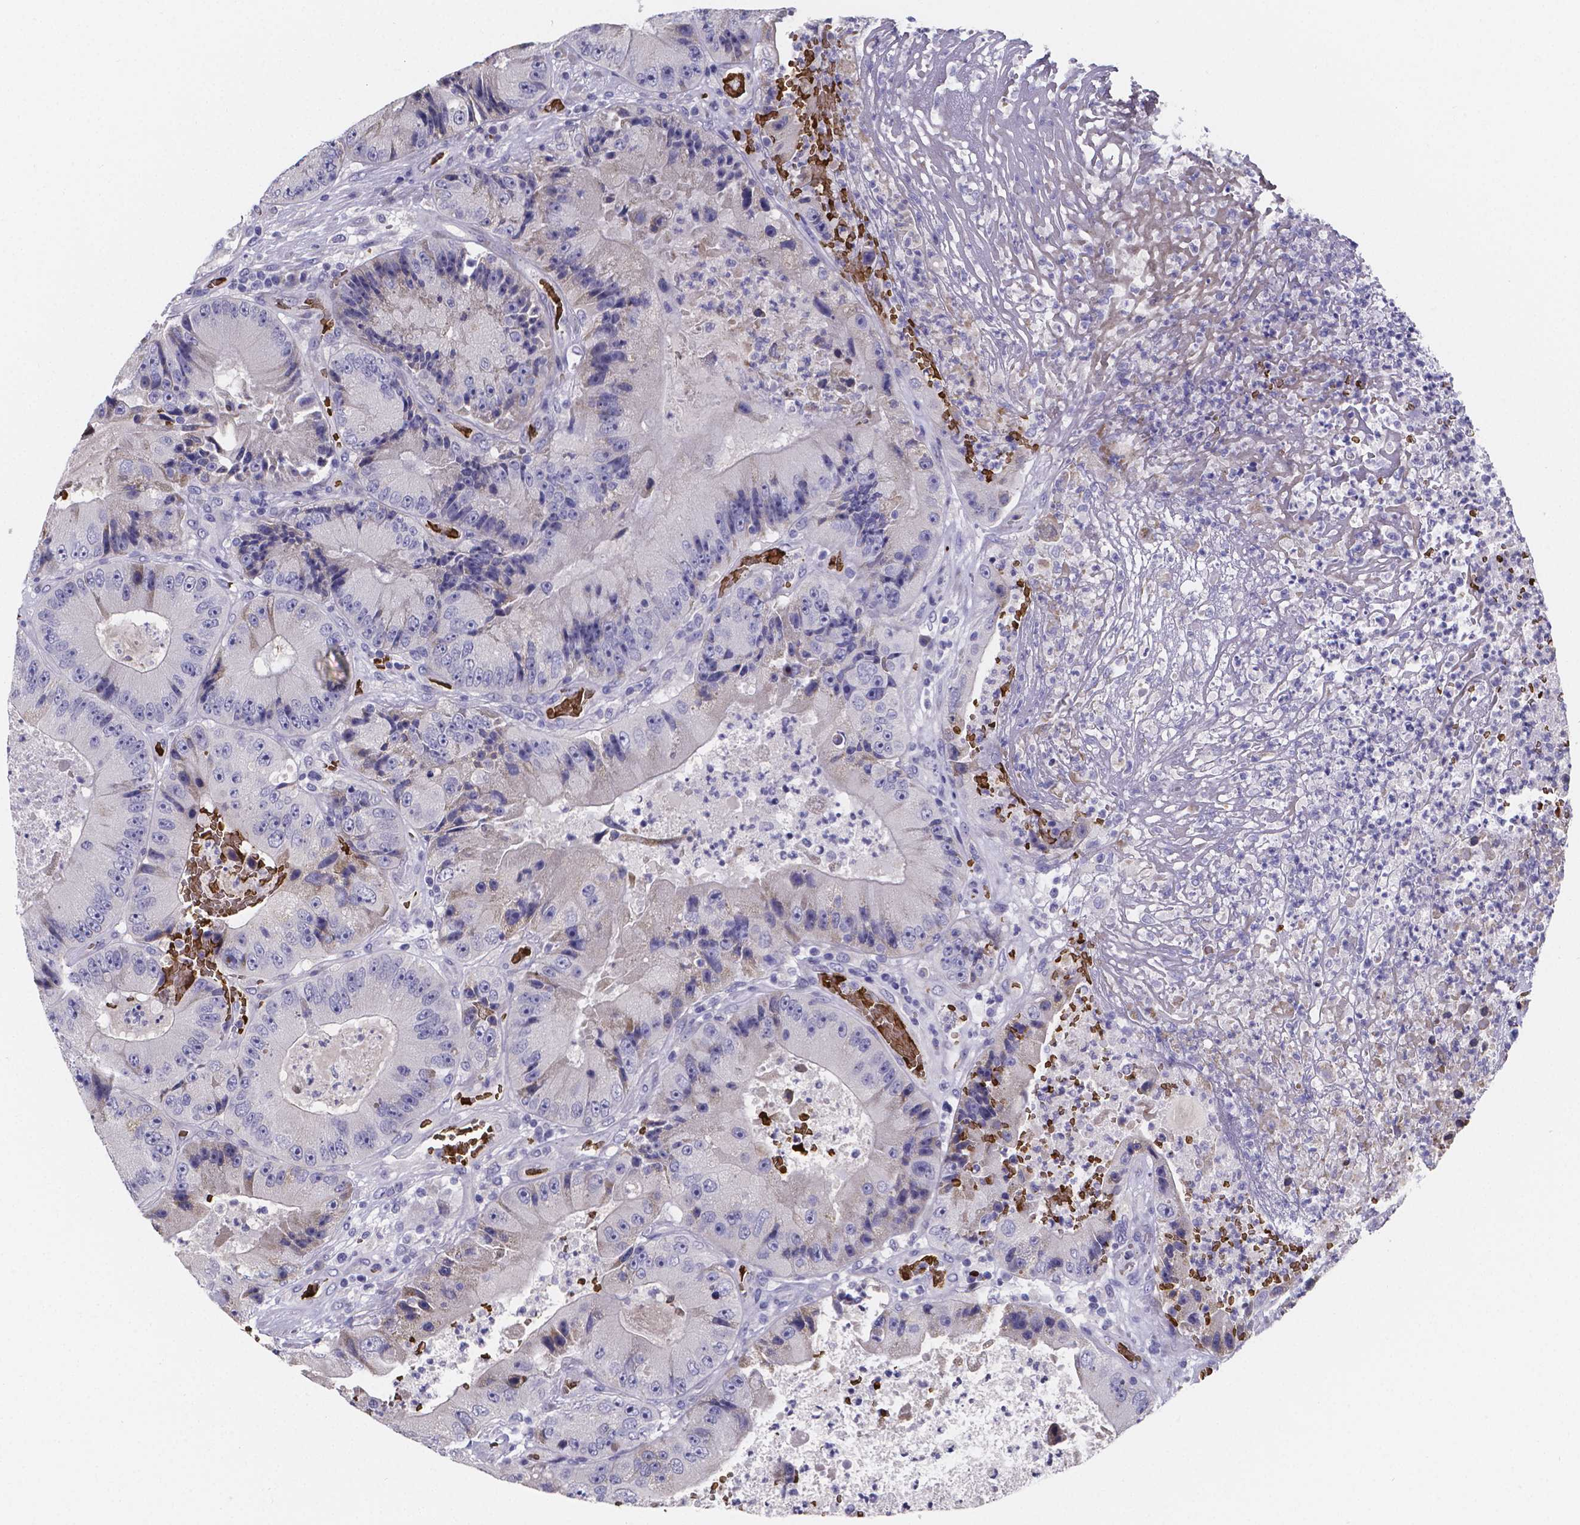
{"staining": {"intensity": "negative", "quantity": "none", "location": "none"}, "tissue": "colorectal cancer", "cell_type": "Tumor cells", "image_type": "cancer", "snomed": [{"axis": "morphology", "description": "Adenocarcinoma, NOS"}, {"axis": "topography", "description": "Colon"}], "caption": "Colorectal adenocarcinoma was stained to show a protein in brown. There is no significant expression in tumor cells.", "gene": "GABRA3", "patient": {"sex": "female", "age": 86}}